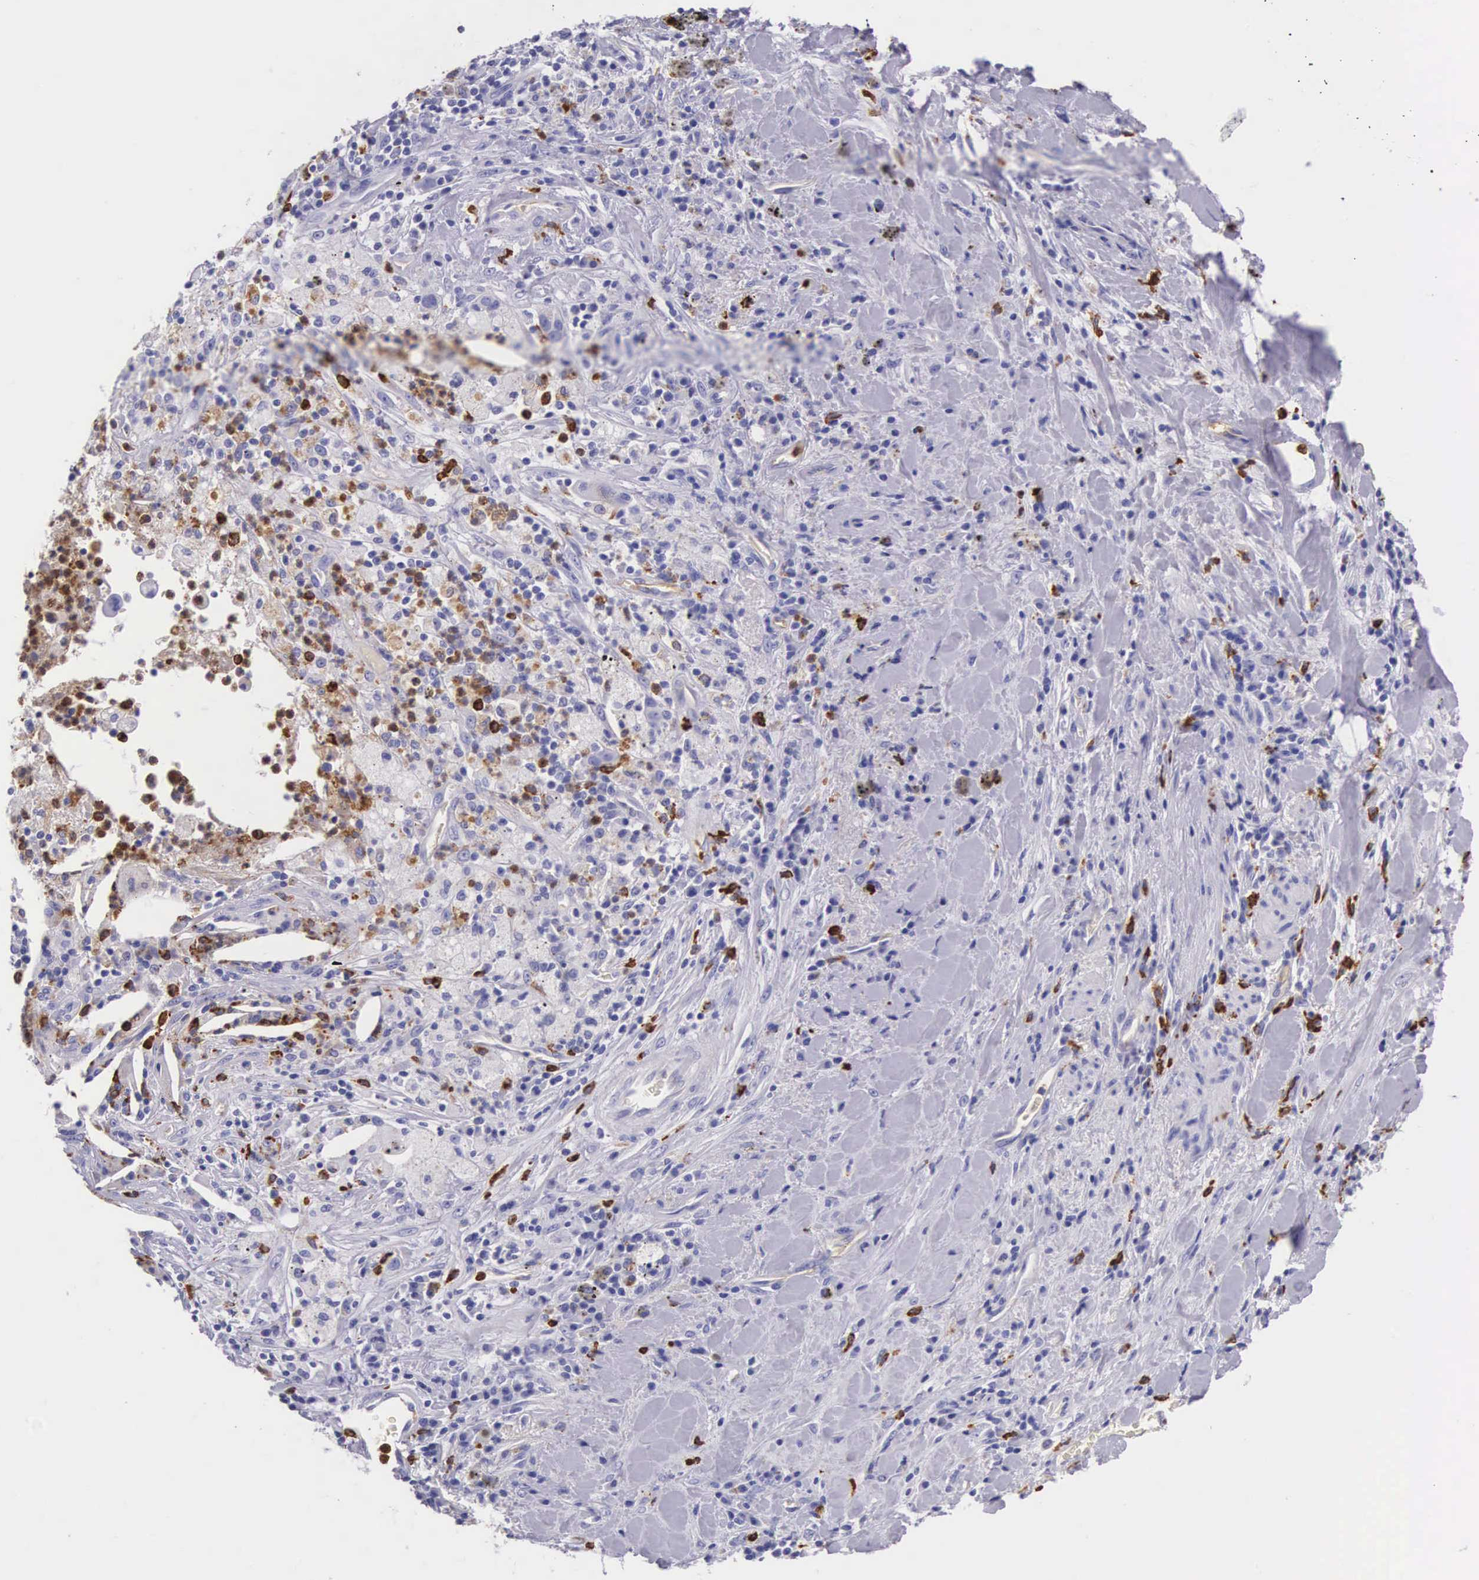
{"staining": {"intensity": "weak", "quantity": "<25%", "location": "cytoplasmic/membranous"}, "tissue": "lung cancer", "cell_type": "Tumor cells", "image_type": "cancer", "snomed": [{"axis": "morphology", "description": "Squamous cell carcinoma, NOS"}, {"axis": "topography", "description": "Lung"}], "caption": "The photomicrograph demonstrates no significant positivity in tumor cells of lung squamous cell carcinoma.", "gene": "FCN1", "patient": {"sex": "male", "age": 64}}